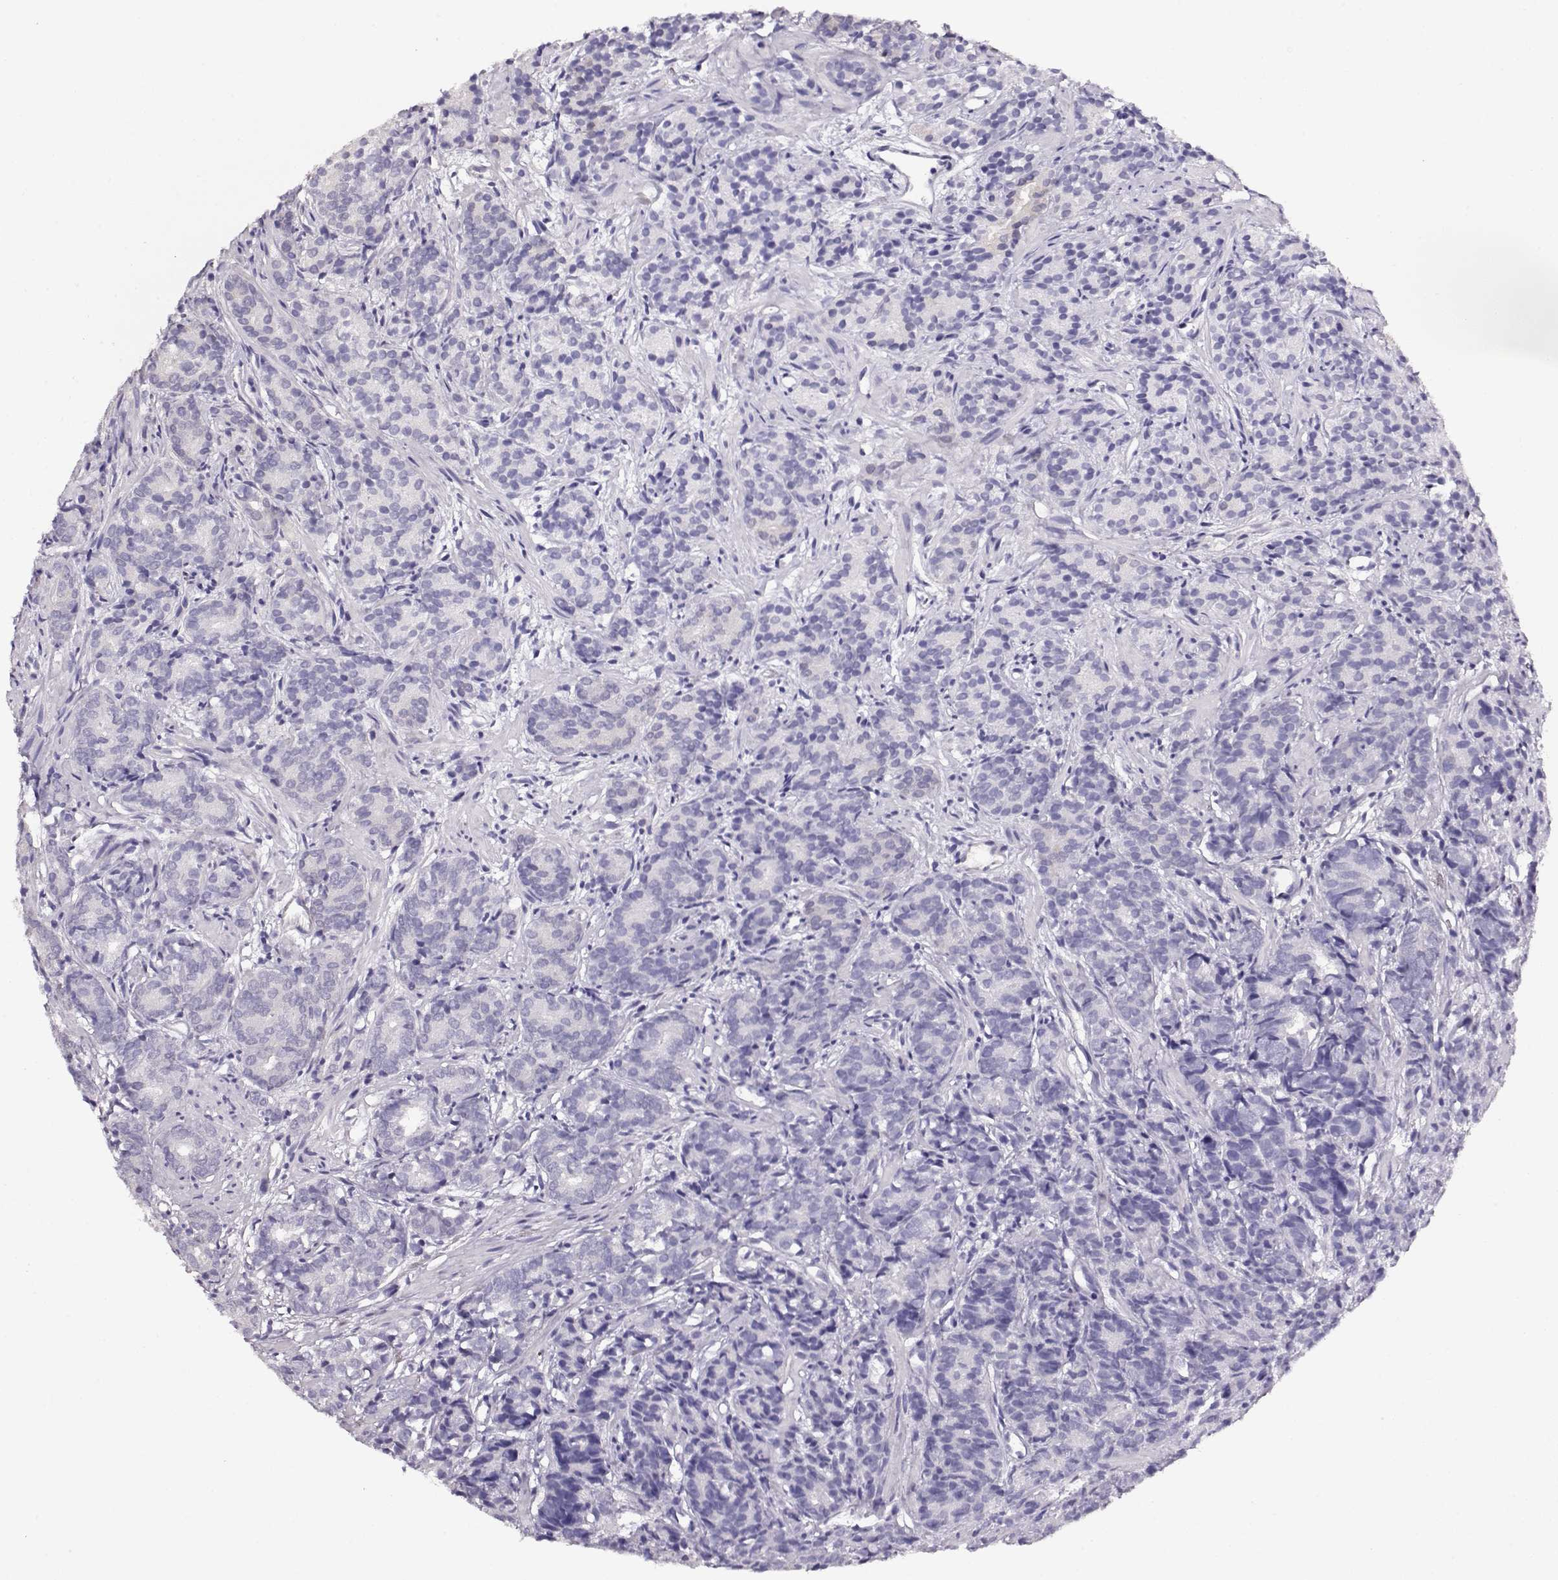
{"staining": {"intensity": "negative", "quantity": "none", "location": "none"}, "tissue": "prostate cancer", "cell_type": "Tumor cells", "image_type": "cancer", "snomed": [{"axis": "morphology", "description": "Adenocarcinoma, High grade"}, {"axis": "topography", "description": "Prostate"}], "caption": "There is no significant positivity in tumor cells of prostate high-grade adenocarcinoma. (Stains: DAB IHC with hematoxylin counter stain, Microscopy: brightfield microscopy at high magnification).", "gene": "CCR8", "patient": {"sex": "male", "age": 84}}